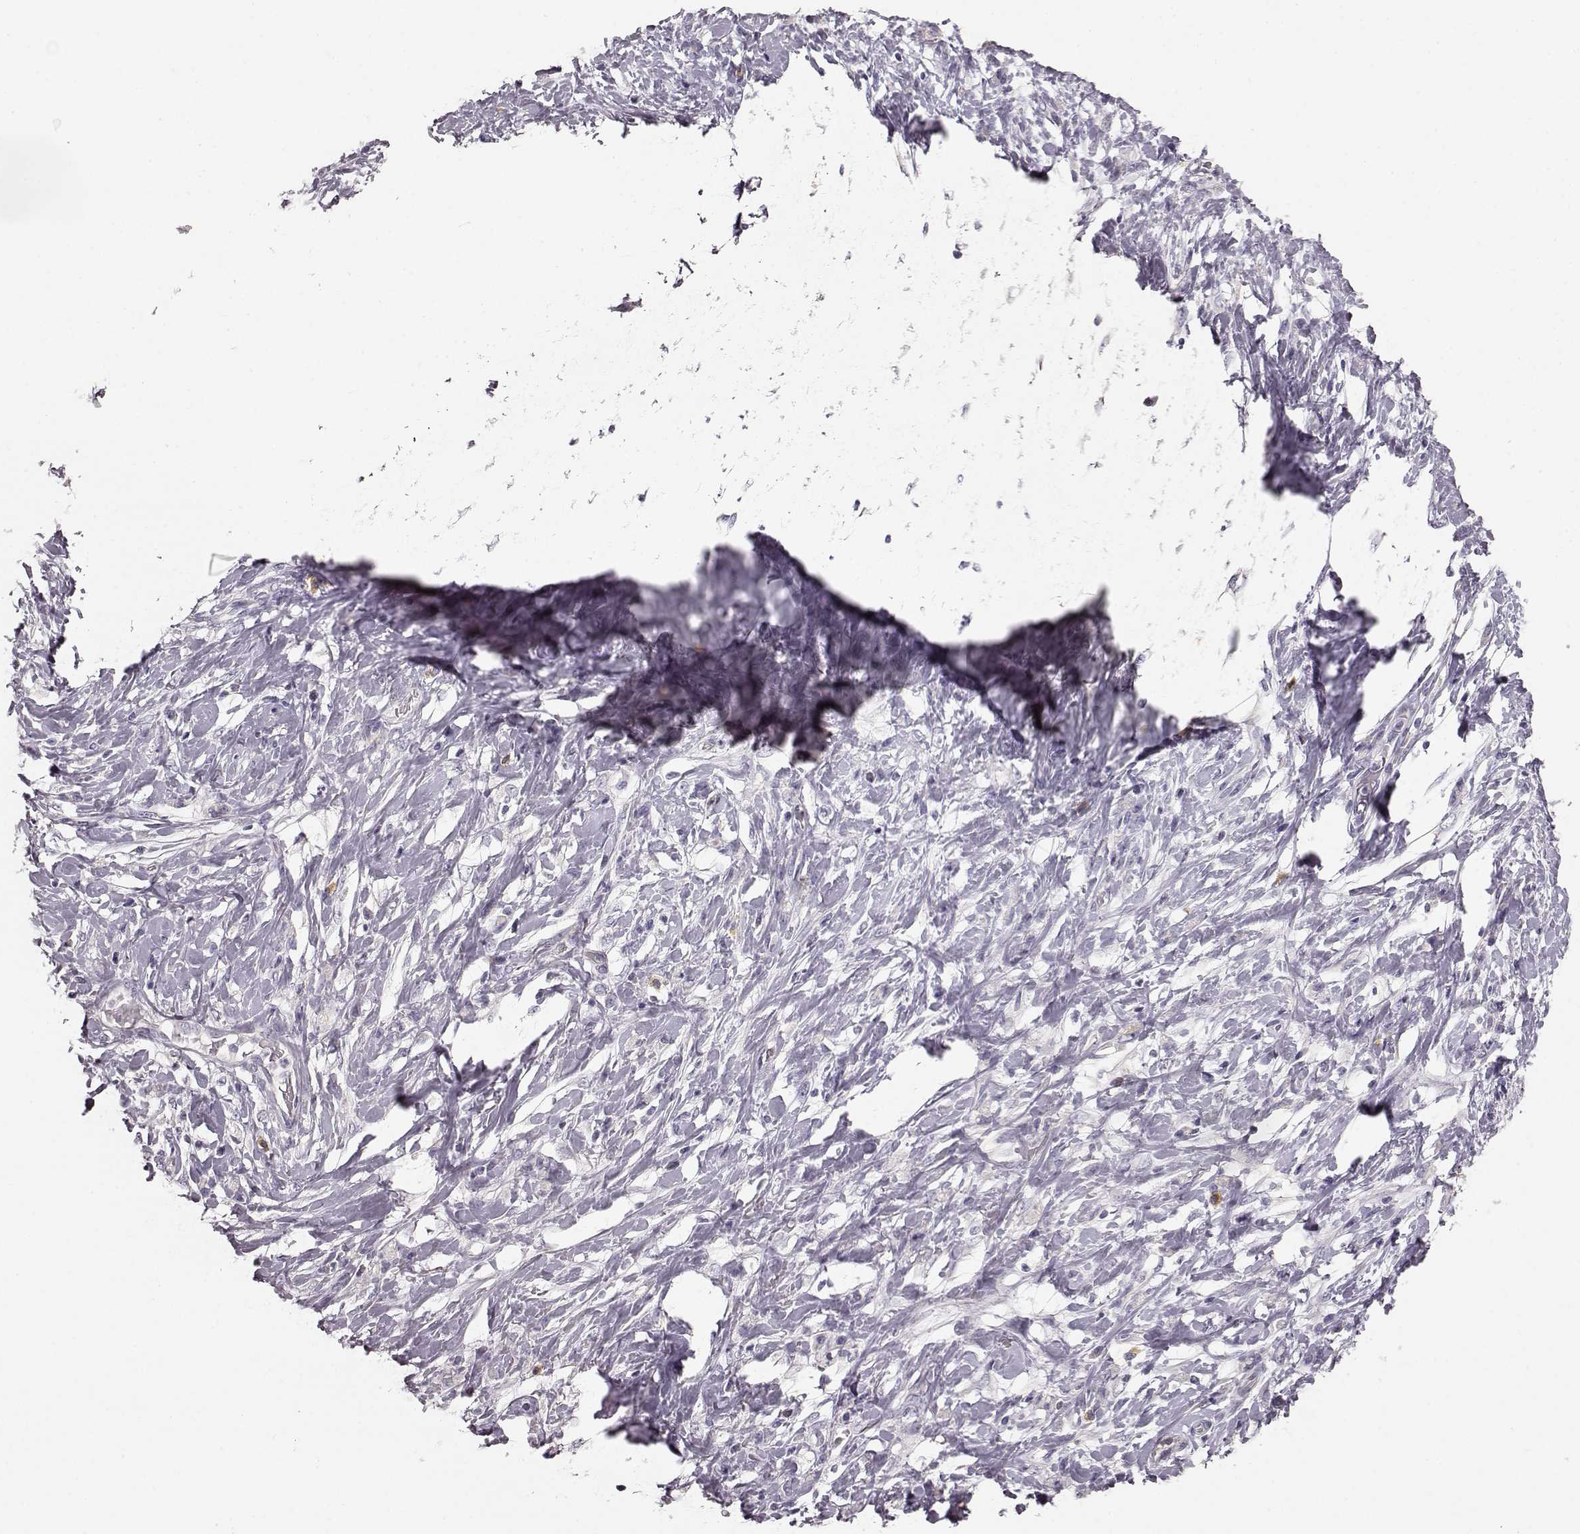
{"staining": {"intensity": "negative", "quantity": "none", "location": "none"}, "tissue": "stomach cancer", "cell_type": "Tumor cells", "image_type": "cancer", "snomed": [{"axis": "morphology", "description": "Adenocarcinoma, NOS"}, {"axis": "topography", "description": "Stomach"}], "caption": "Tumor cells show no significant expression in stomach cancer (adenocarcinoma).", "gene": "GHR", "patient": {"sex": "female", "age": 84}}